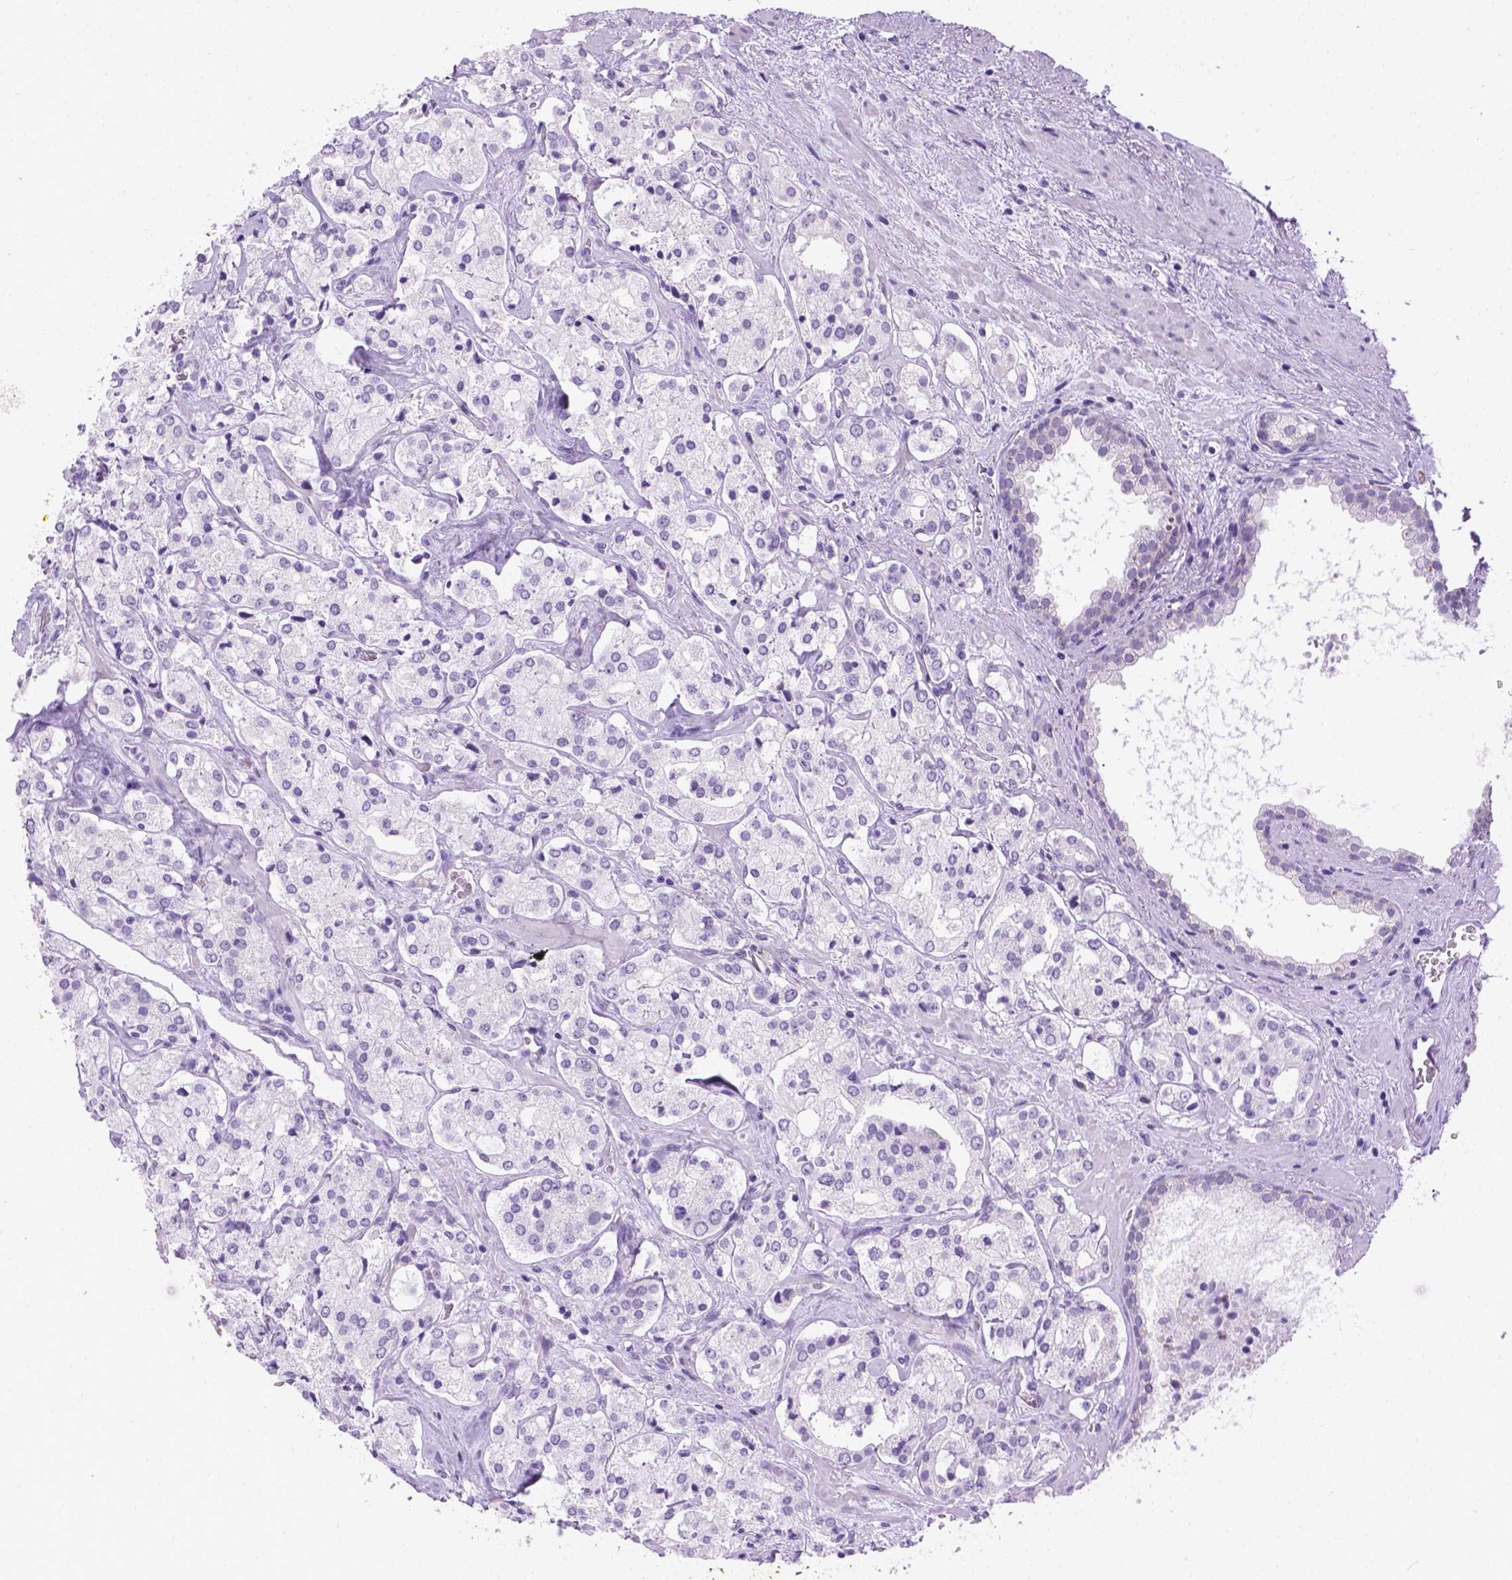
{"staining": {"intensity": "negative", "quantity": "none", "location": "none"}, "tissue": "prostate cancer", "cell_type": "Tumor cells", "image_type": "cancer", "snomed": [{"axis": "morphology", "description": "Adenocarcinoma, NOS"}, {"axis": "topography", "description": "Prostate"}], "caption": "This is an immunohistochemistry (IHC) image of adenocarcinoma (prostate). There is no staining in tumor cells.", "gene": "TMEM38A", "patient": {"sex": "male", "age": 66}}